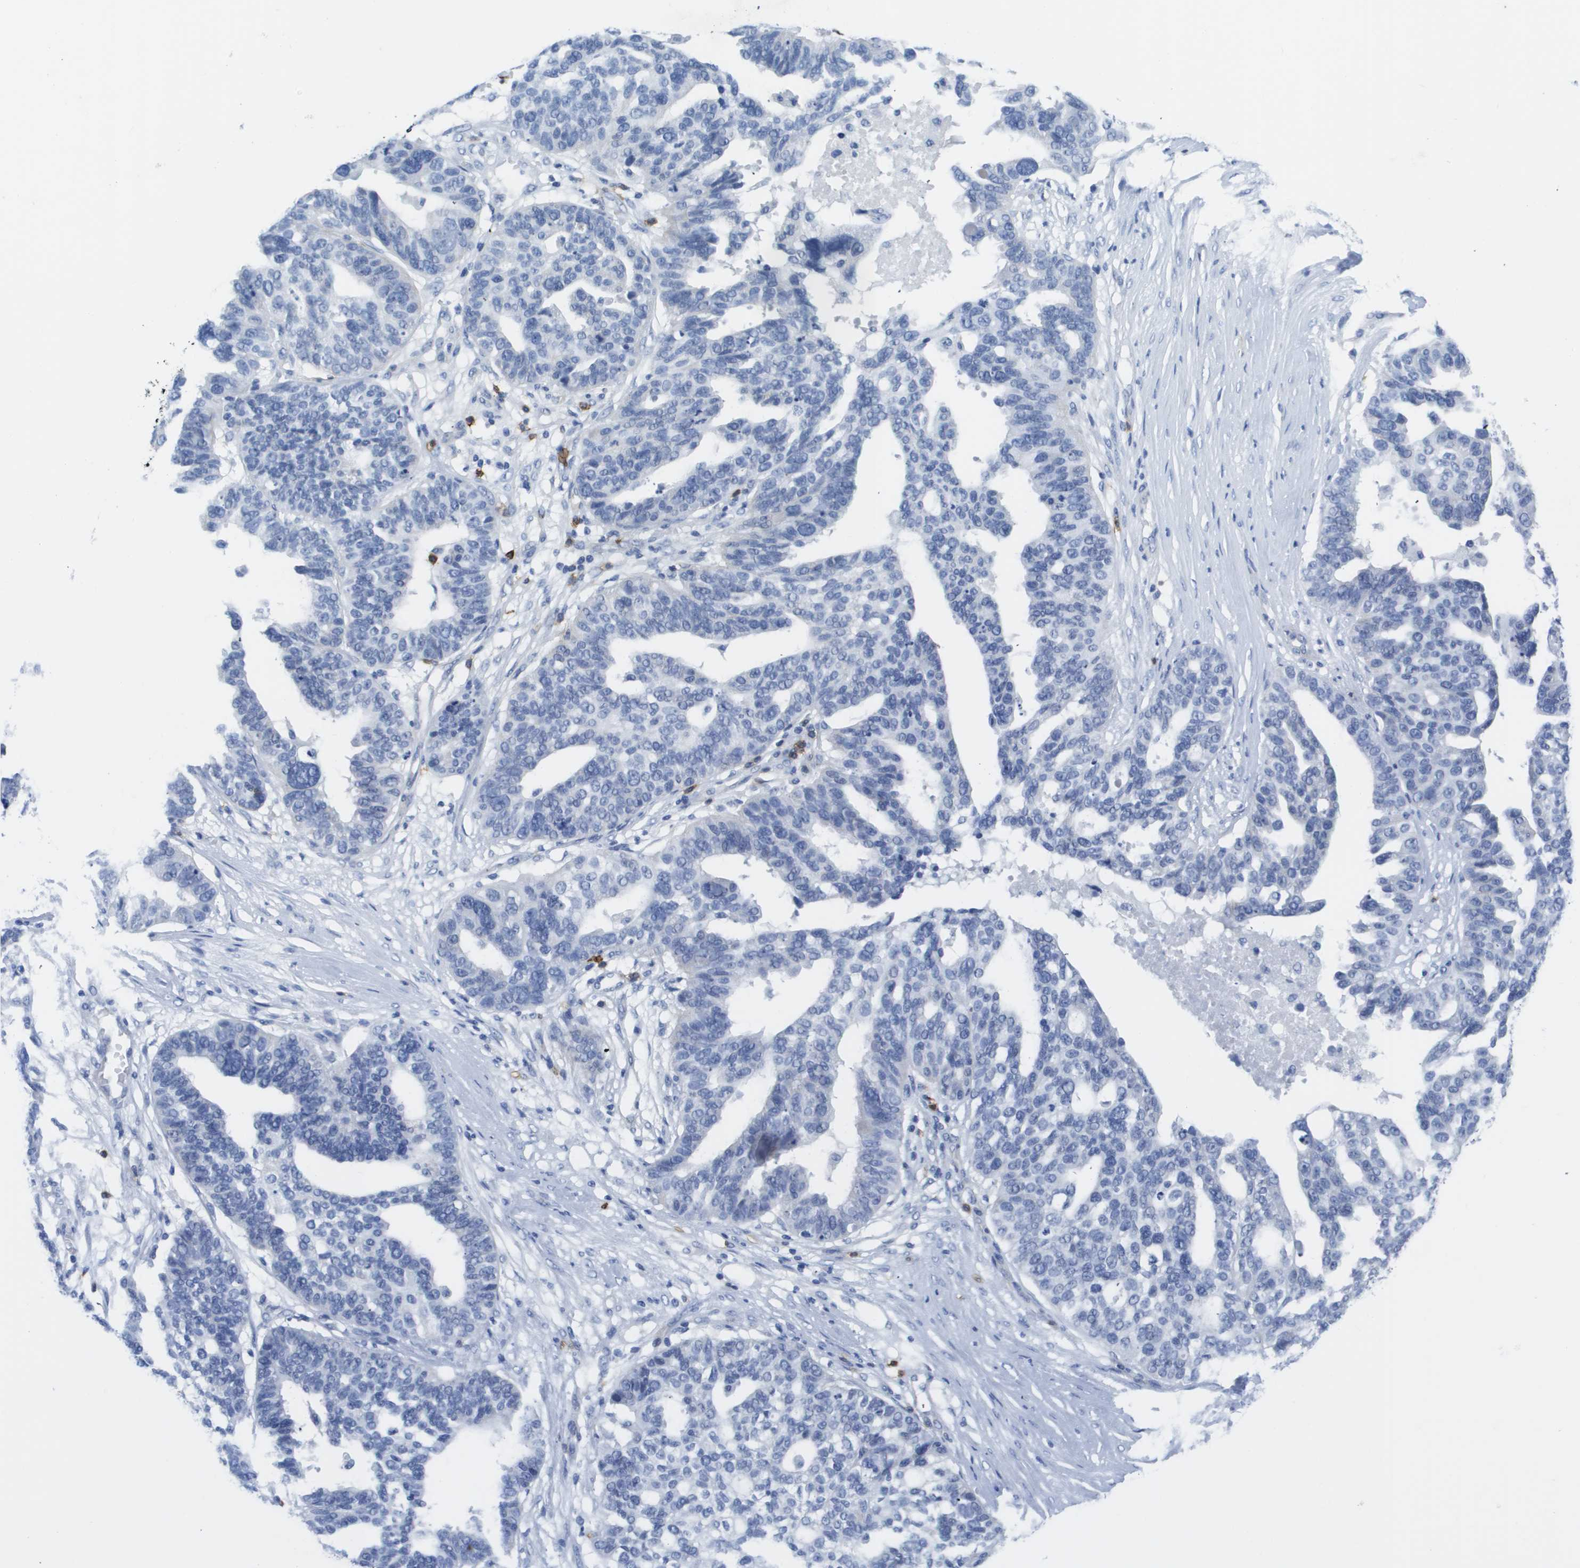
{"staining": {"intensity": "negative", "quantity": "none", "location": "none"}, "tissue": "ovarian cancer", "cell_type": "Tumor cells", "image_type": "cancer", "snomed": [{"axis": "morphology", "description": "Cystadenocarcinoma, serous, NOS"}, {"axis": "topography", "description": "Ovary"}], "caption": "This is an immunohistochemistry (IHC) image of human serous cystadenocarcinoma (ovarian). There is no expression in tumor cells.", "gene": "MS4A1", "patient": {"sex": "female", "age": 59}}